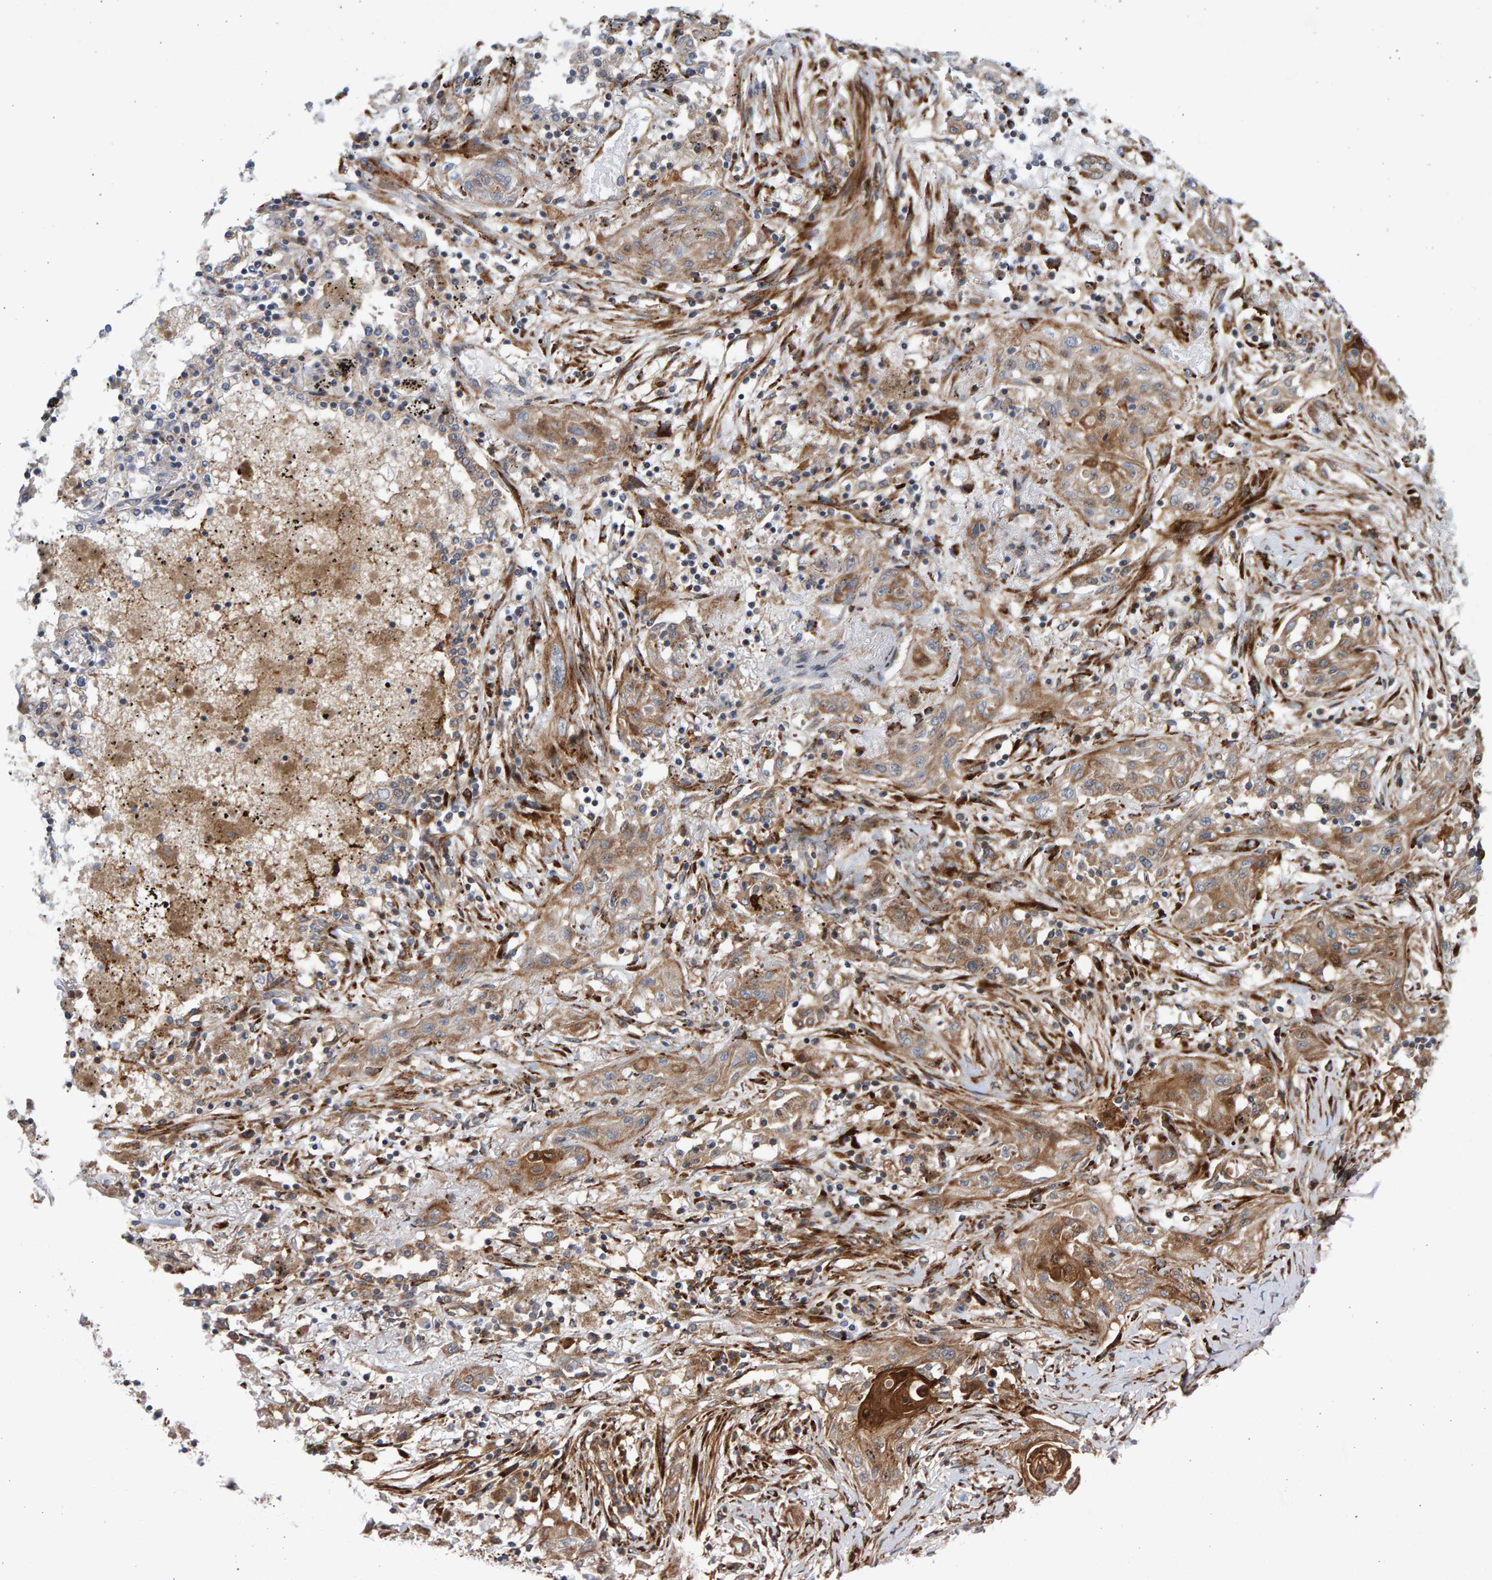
{"staining": {"intensity": "moderate", "quantity": ">75%", "location": "cytoplasmic/membranous"}, "tissue": "lung cancer", "cell_type": "Tumor cells", "image_type": "cancer", "snomed": [{"axis": "morphology", "description": "Squamous cell carcinoma, NOS"}, {"axis": "topography", "description": "Lung"}], "caption": "Human squamous cell carcinoma (lung) stained with a brown dye exhibits moderate cytoplasmic/membranous positive staining in approximately >75% of tumor cells.", "gene": "LRBA", "patient": {"sex": "female", "age": 47}}